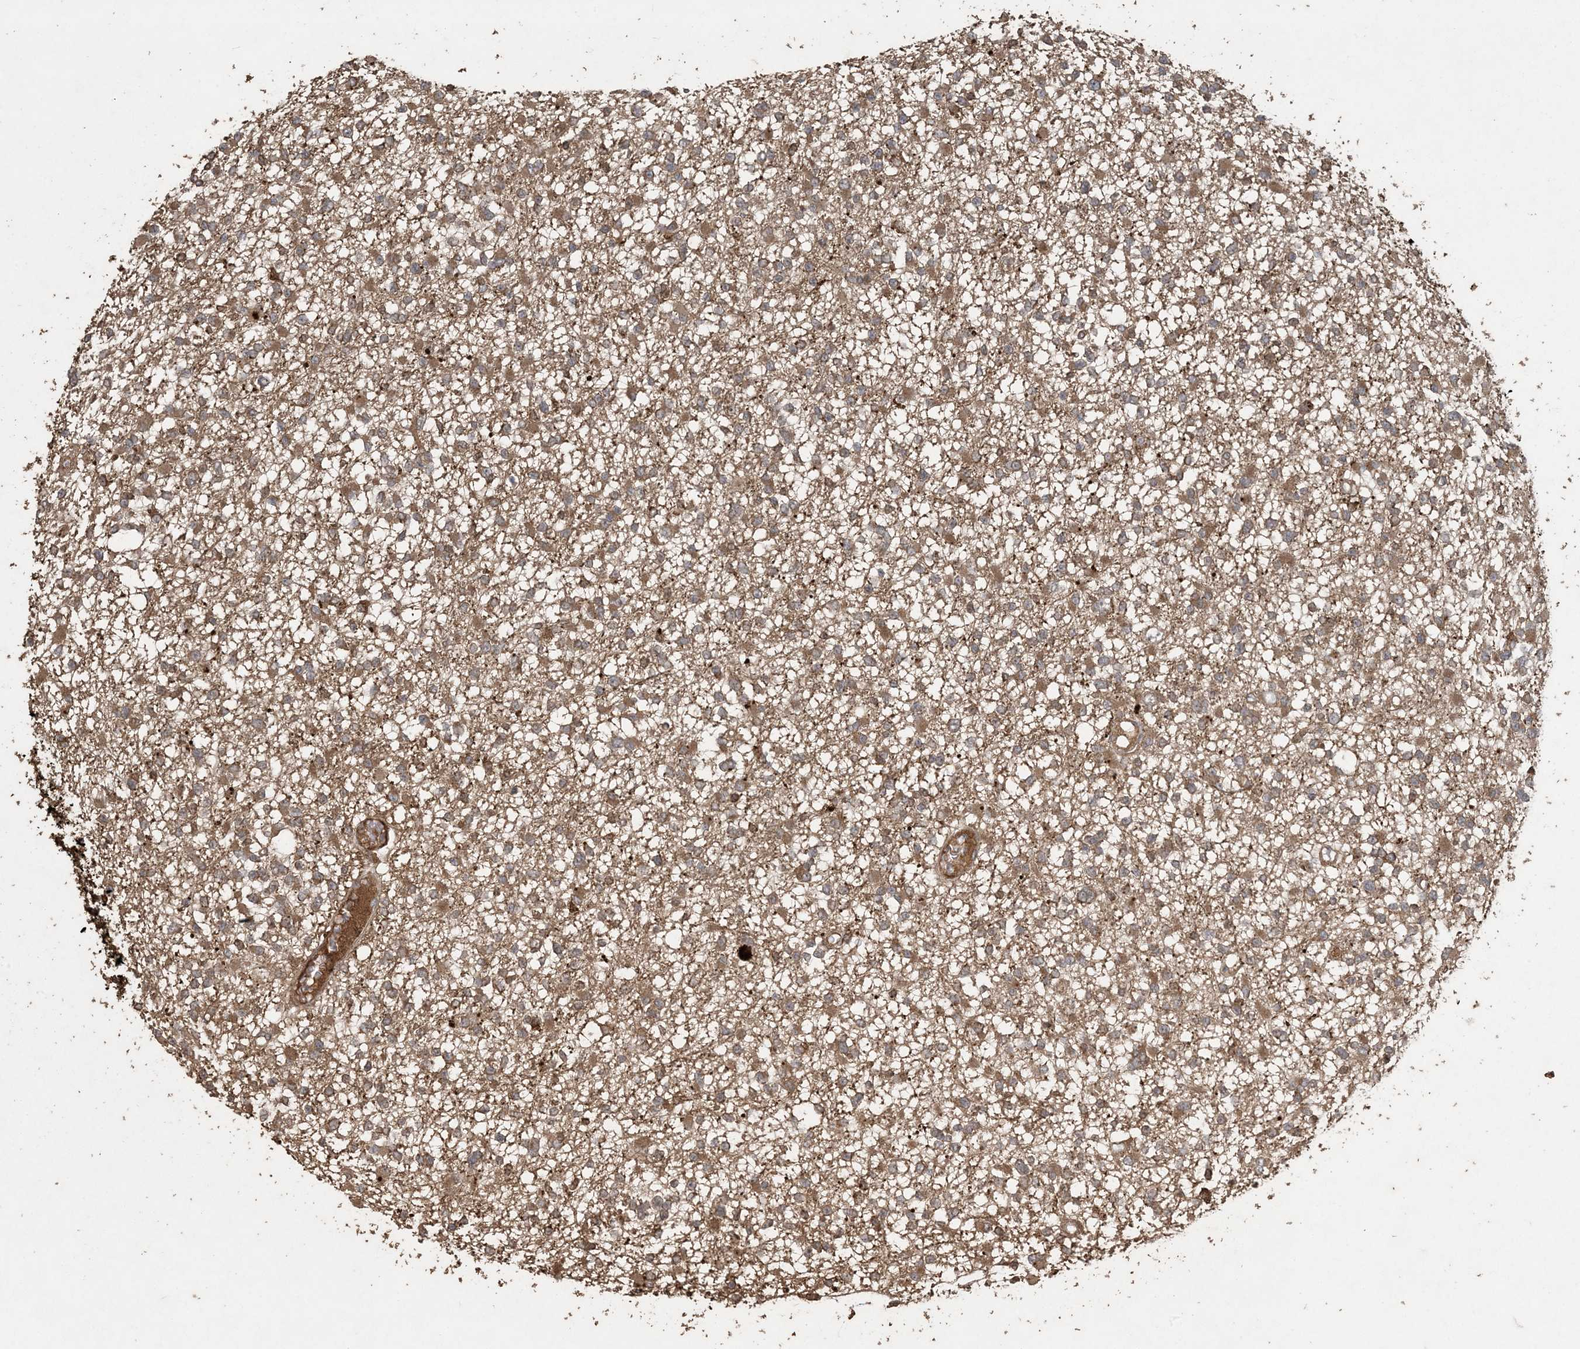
{"staining": {"intensity": "moderate", "quantity": ">75%", "location": "cytoplasmic/membranous"}, "tissue": "glioma", "cell_type": "Tumor cells", "image_type": "cancer", "snomed": [{"axis": "morphology", "description": "Glioma, malignant, Low grade"}, {"axis": "topography", "description": "Brain"}], "caption": "The histopathology image displays staining of glioma, revealing moderate cytoplasmic/membranous protein positivity (brown color) within tumor cells.", "gene": "EFCAB8", "patient": {"sex": "female", "age": 22}}